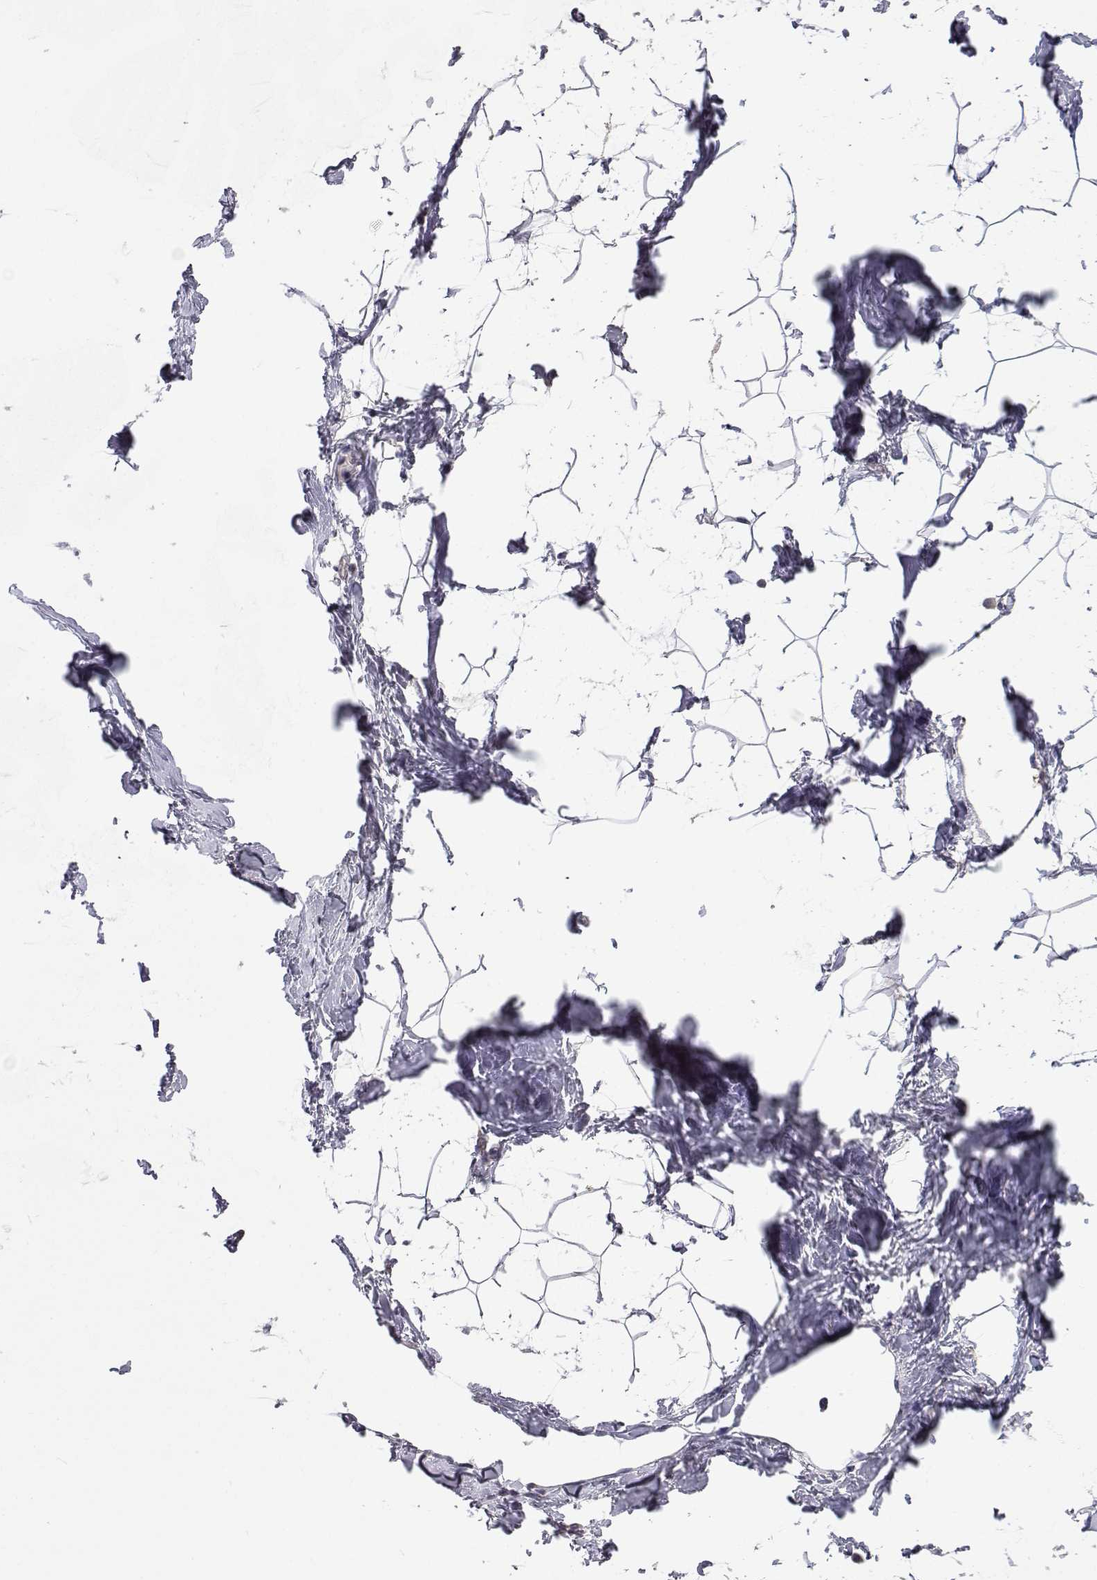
{"staining": {"intensity": "negative", "quantity": "none", "location": "none"}, "tissue": "breast", "cell_type": "Adipocytes", "image_type": "normal", "snomed": [{"axis": "morphology", "description": "Normal tissue, NOS"}, {"axis": "topography", "description": "Breast"}], "caption": "DAB immunohistochemical staining of unremarkable breast displays no significant expression in adipocytes. Nuclei are stained in blue.", "gene": "SLC6A3", "patient": {"sex": "female", "age": 32}}